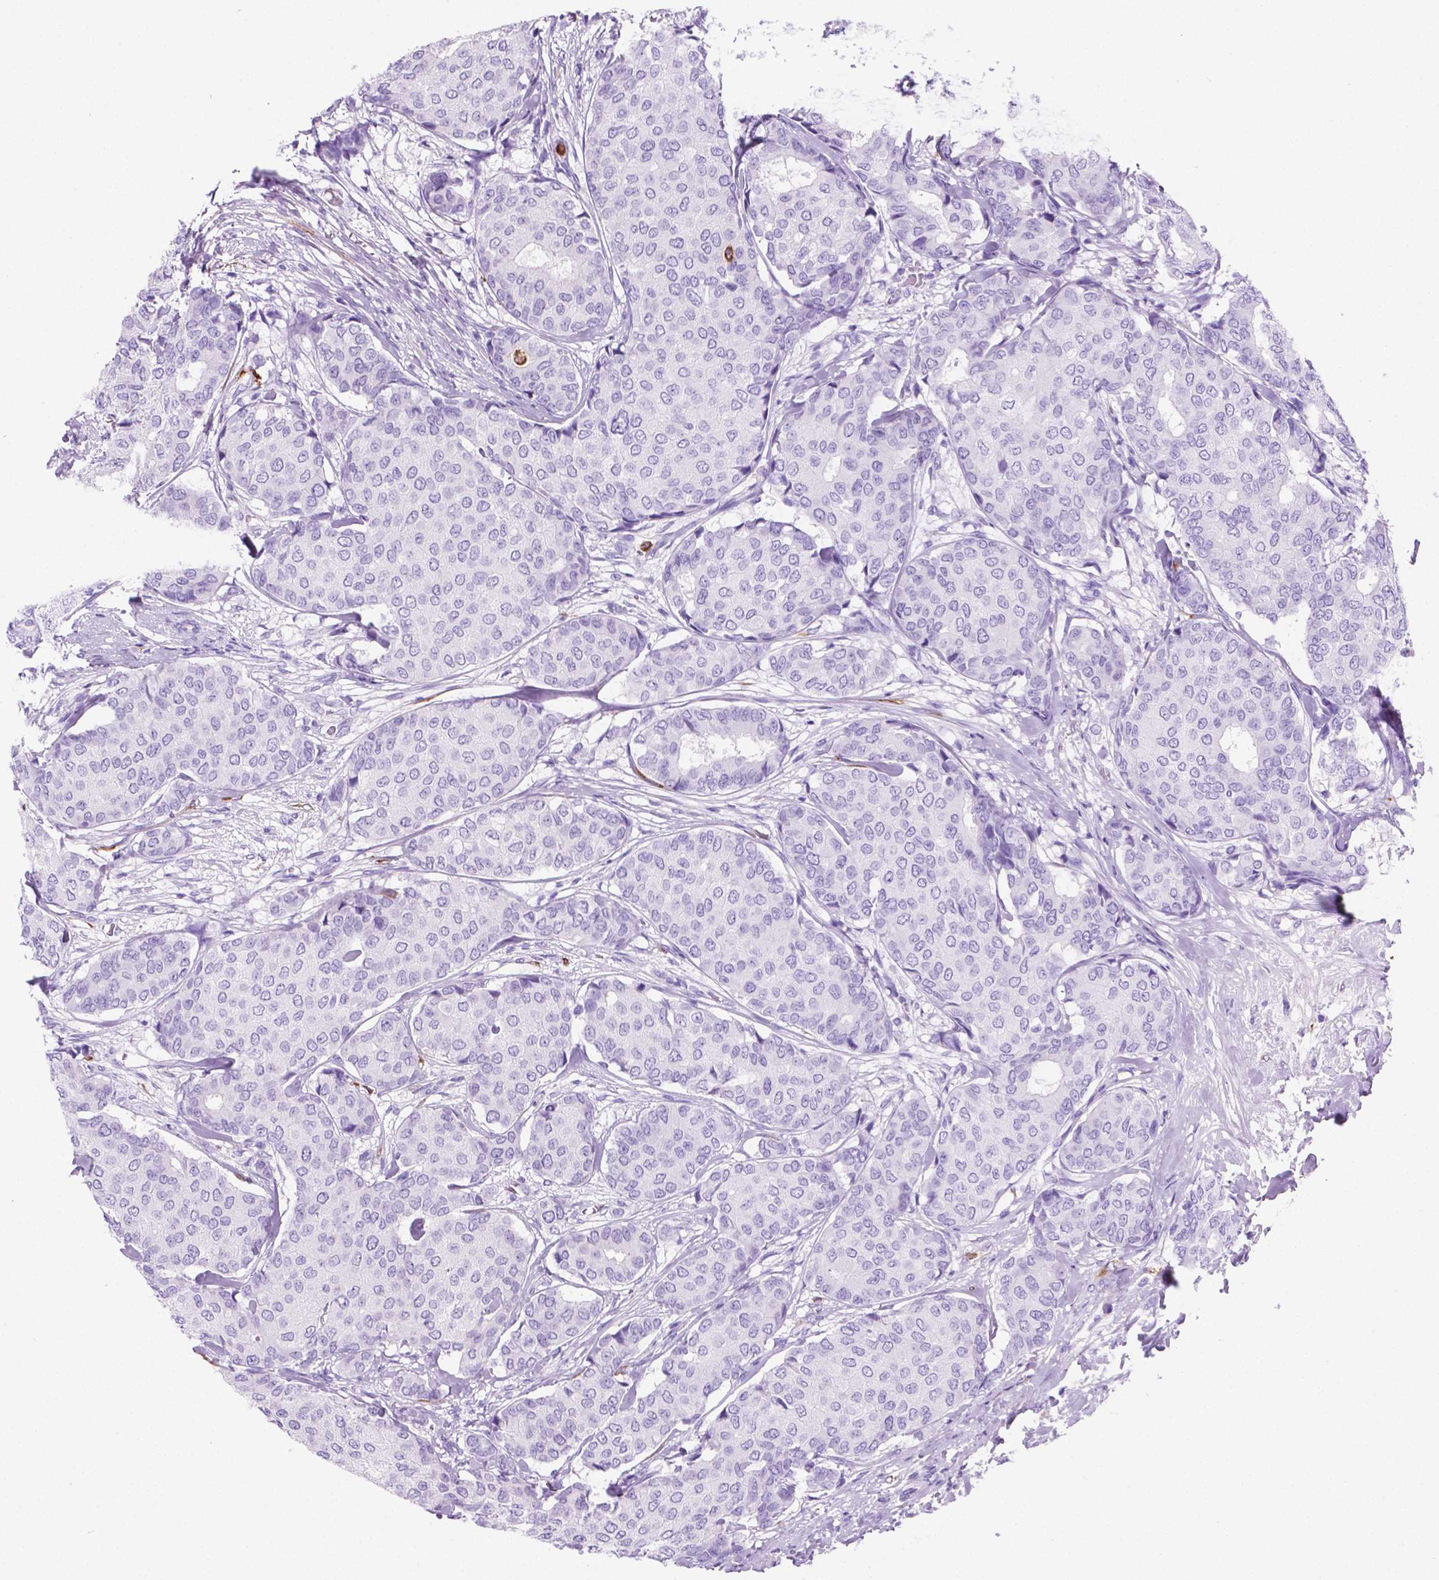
{"staining": {"intensity": "negative", "quantity": "none", "location": "none"}, "tissue": "breast cancer", "cell_type": "Tumor cells", "image_type": "cancer", "snomed": [{"axis": "morphology", "description": "Duct carcinoma"}, {"axis": "topography", "description": "Breast"}], "caption": "Breast cancer (intraductal carcinoma) was stained to show a protein in brown. There is no significant staining in tumor cells.", "gene": "MACF1", "patient": {"sex": "female", "age": 75}}